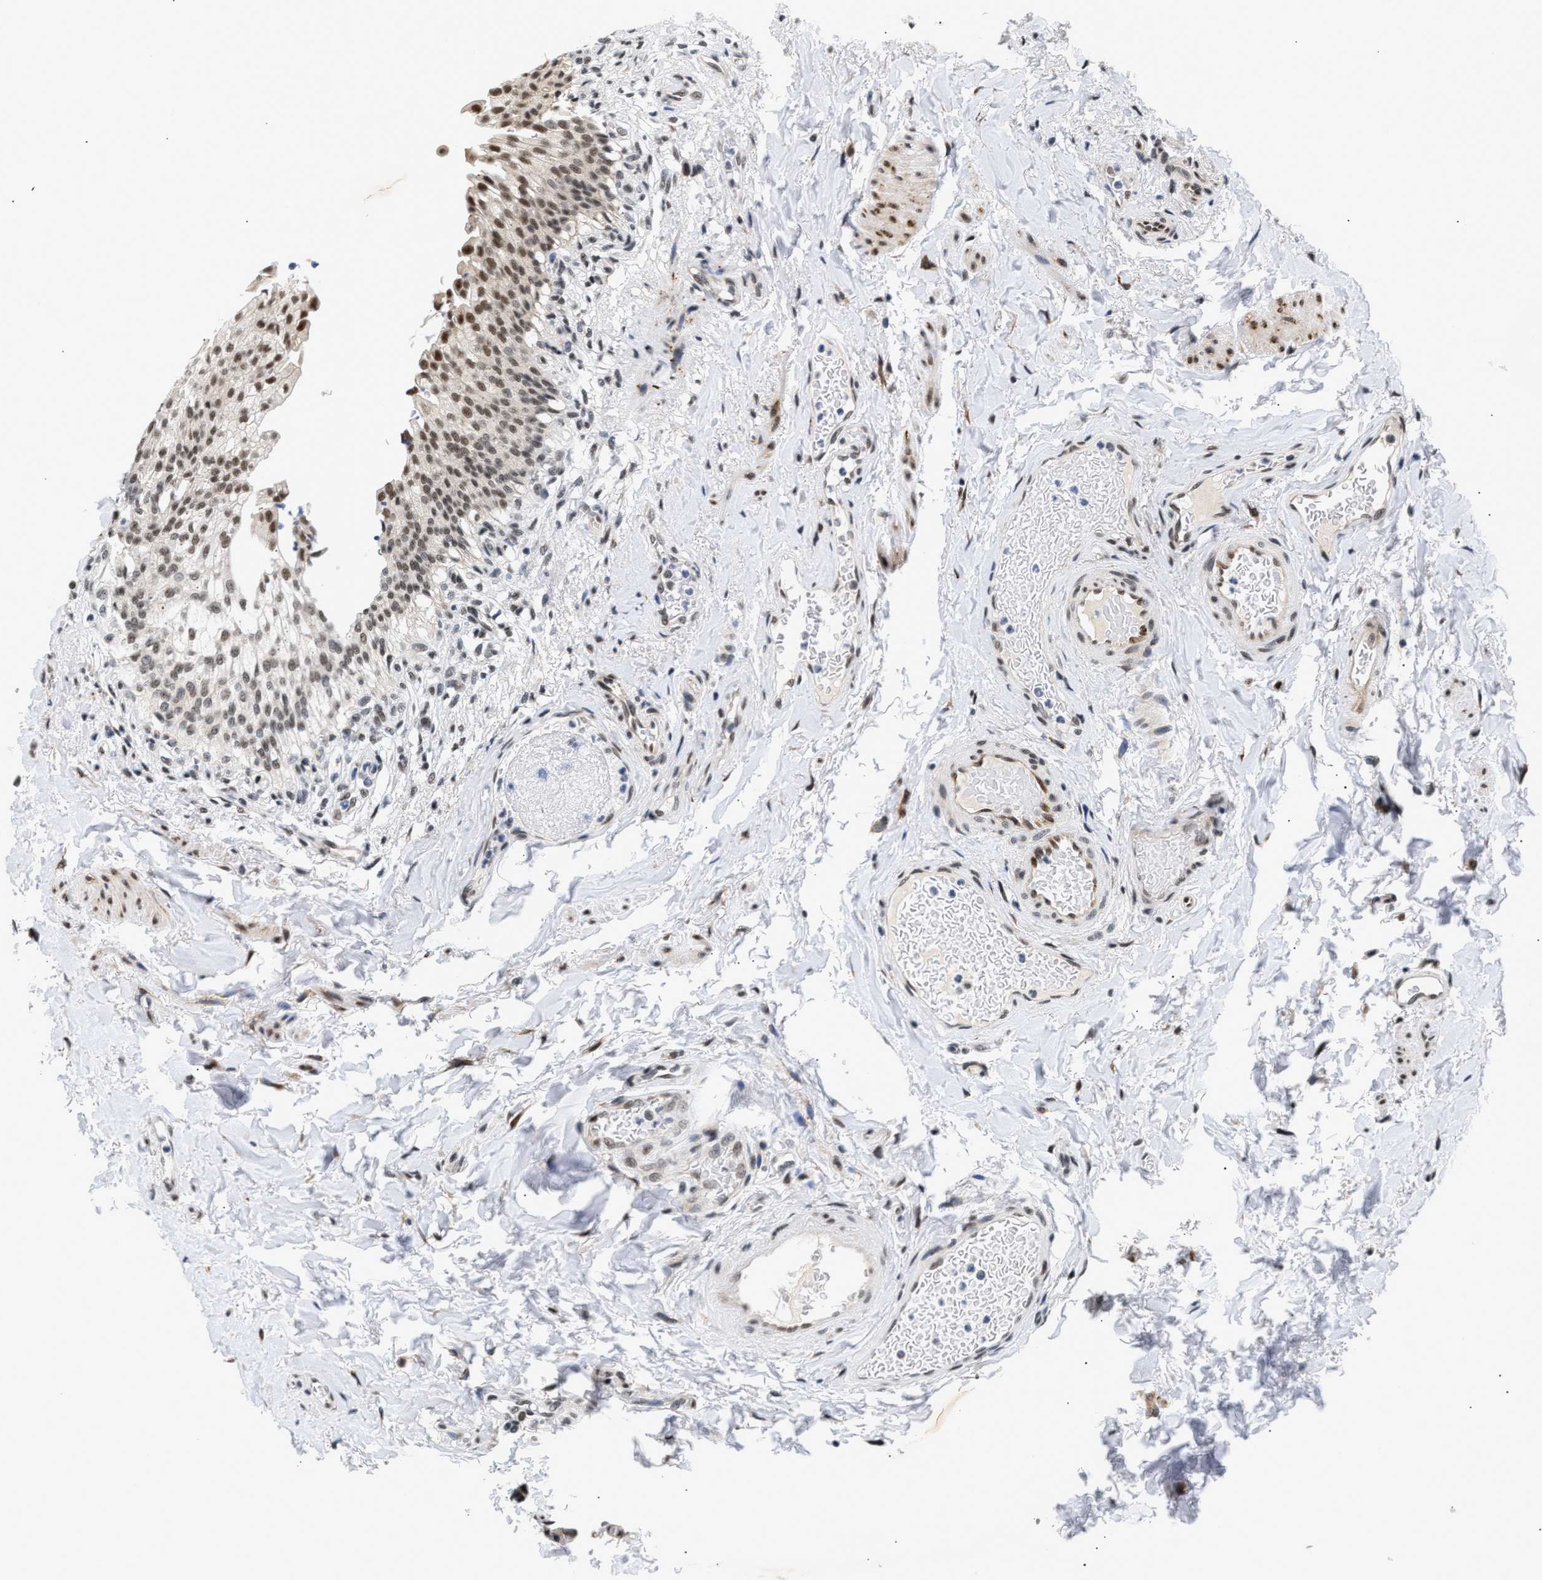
{"staining": {"intensity": "moderate", "quantity": ">75%", "location": "nuclear"}, "tissue": "urinary bladder", "cell_type": "Urothelial cells", "image_type": "normal", "snomed": [{"axis": "morphology", "description": "Normal tissue, NOS"}, {"axis": "topography", "description": "Urinary bladder"}], "caption": "Immunohistochemistry (IHC) histopathology image of benign urinary bladder stained for a protein (brown), which reveals medium levels of moderate nuclear expression in approximately >75% of urothelial cells.", "gene": "THOC1", "patient": {"sex": "female", "age": 60}}